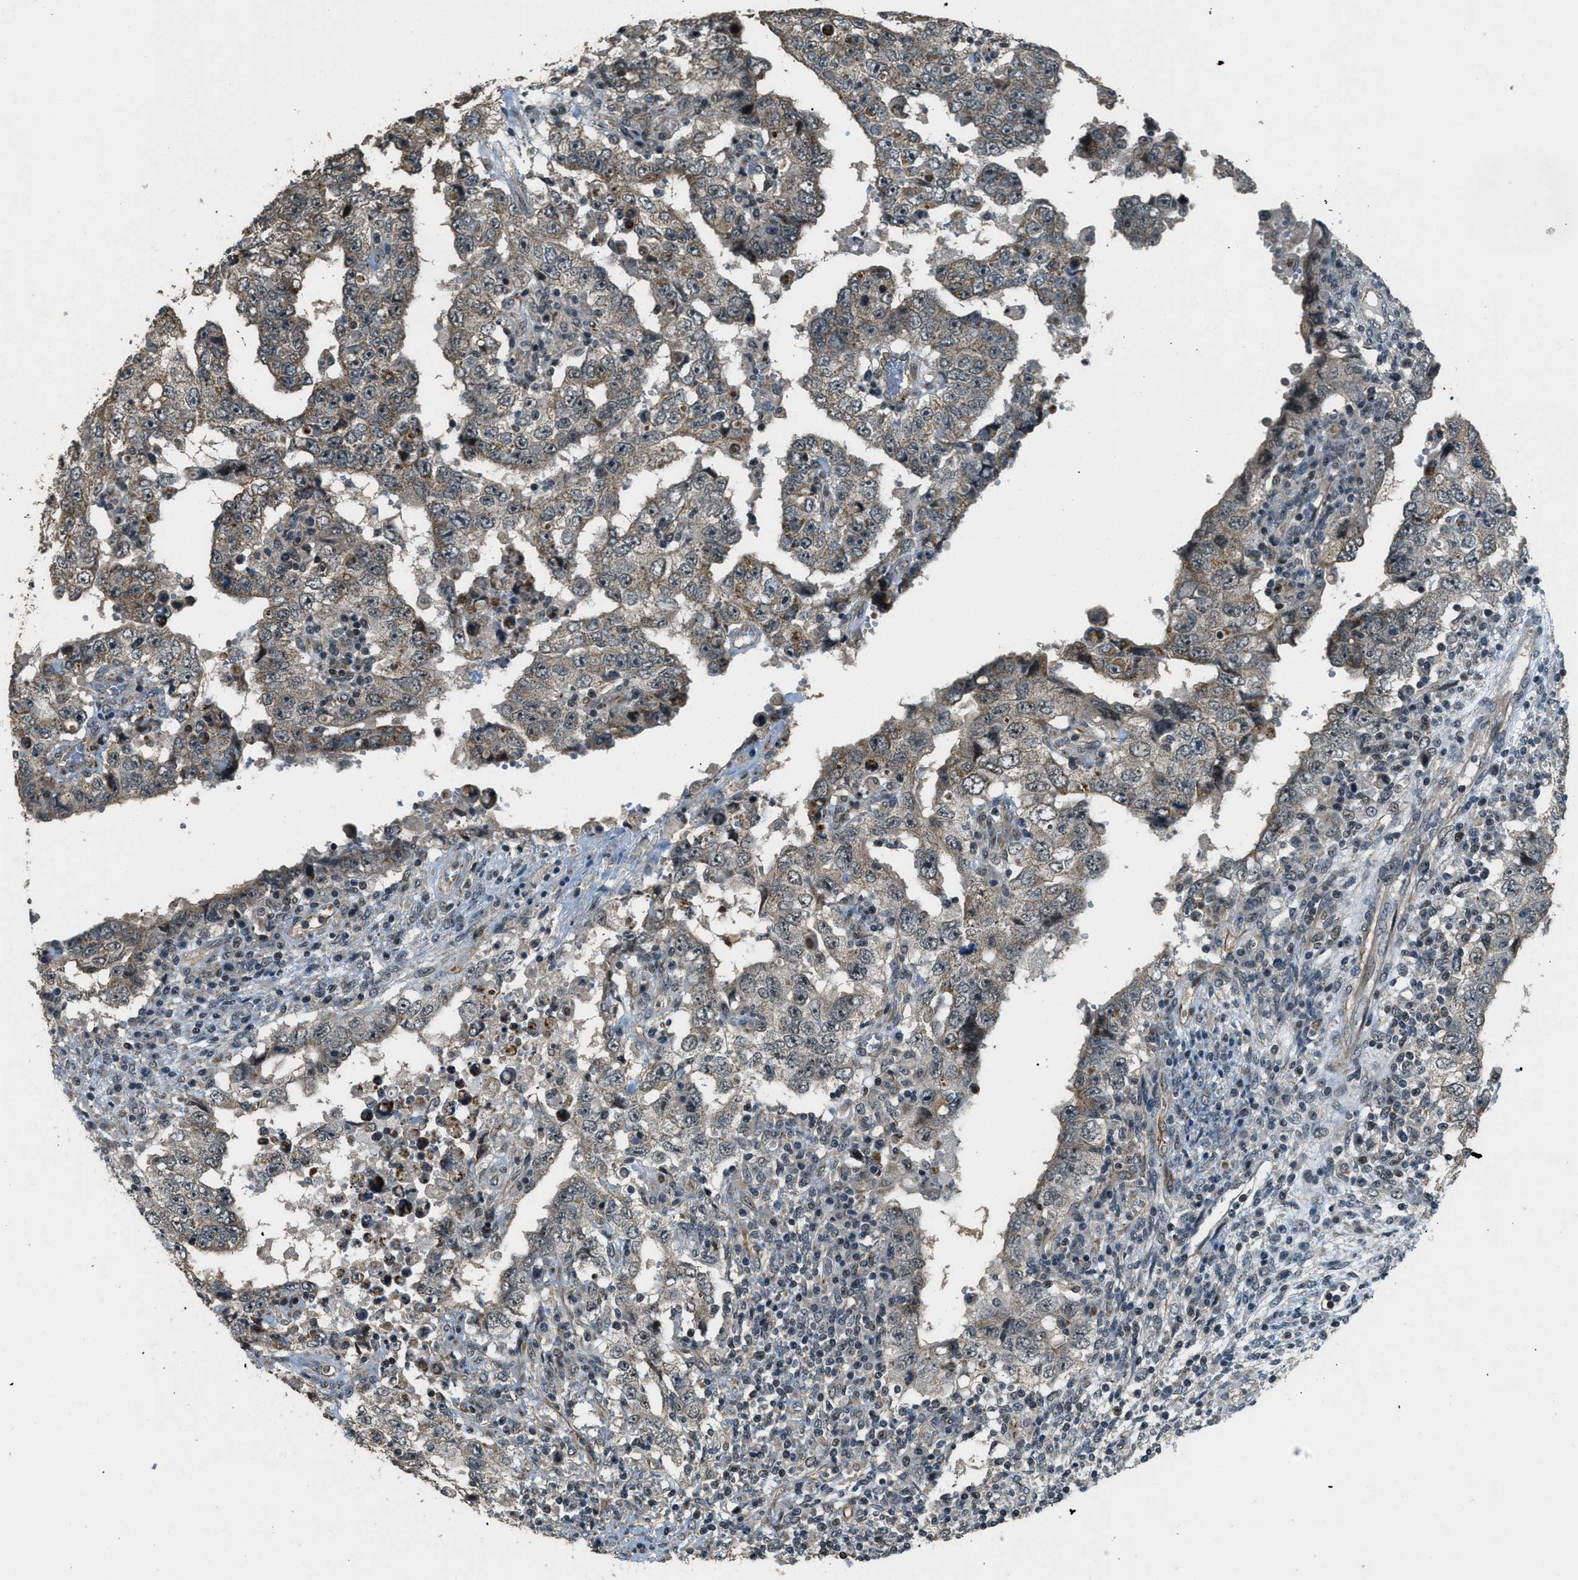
{"staining": {"intensity": "weak", "quantity": ">75%", "location": "cytoplasmic/membranous"}, "tissue": "testis cancer", "cell_type": "Tumor cells", "image_type": "cancer", "snomed": [{"axis": "morphology", "description": "Carcinoma, Embryonal, NOS"}, {"axis": "topography", "description": "Testis"}], "caption": "Immunohistochemistry (IHC) photomicrograph of testis cancer (embryonal carcinoma) stained for a protein (brown), which reveals low levels of weak cytoplasmic/membranous positivity in about >75% of tumor cells.", "gene": "MED21", "patient": {"sex": "male", "age": 26}}